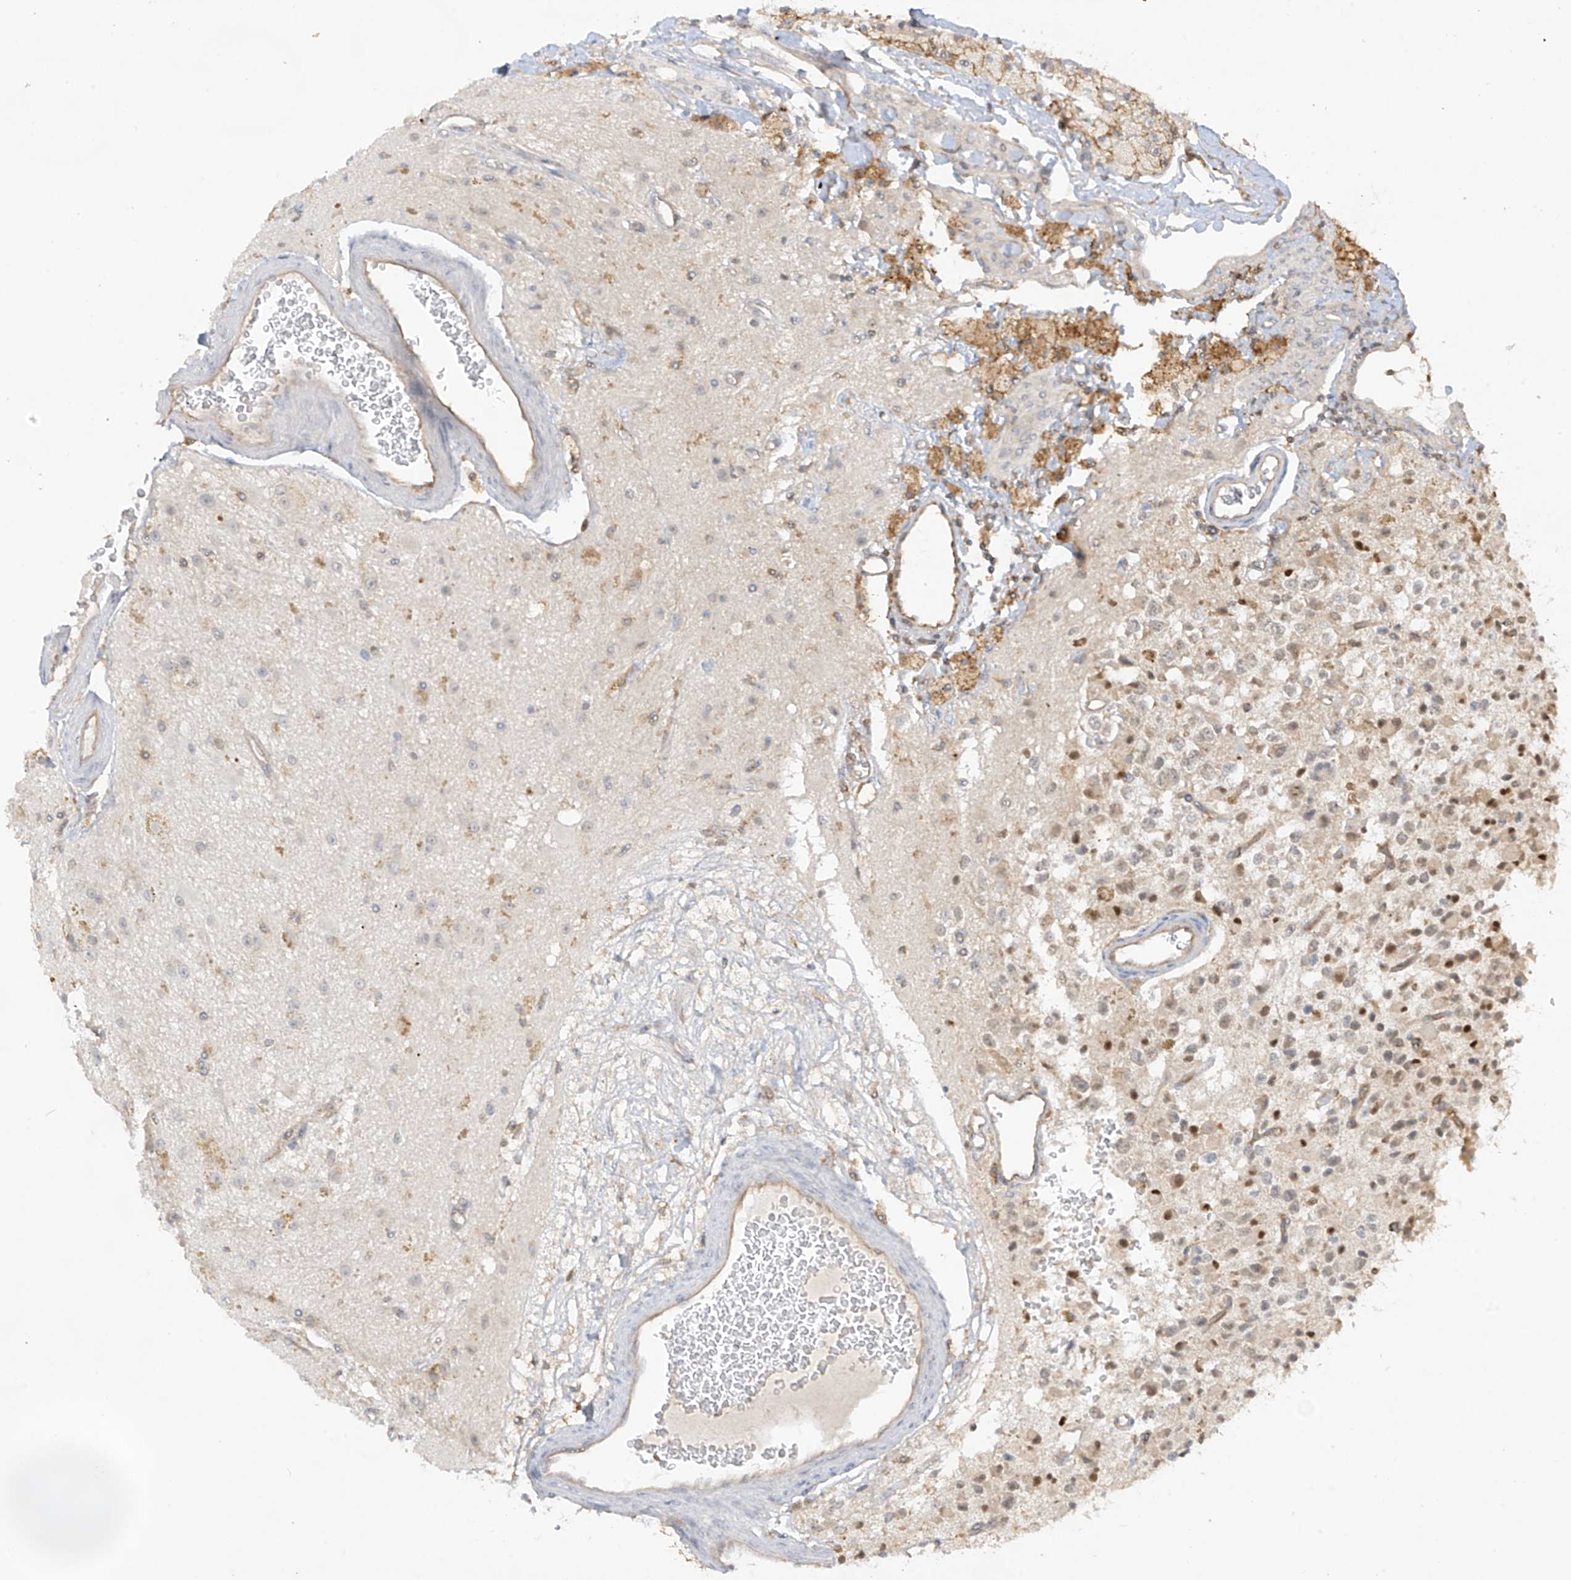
{"staining": {"intensity": "negative", "quantity": "none", "location": "none"}, "tissue": "glioma", "cell_type": "Tumor cells", "image_type": "cancer", "snomed": [{"axis": "morphology", "description": "Glioma, malignant, High grade"}, {"axis": "topography", "description": "Brain"}], "caption": "Image shows no protein staining in tumor cells of malignant high-grade glioma tissue.", "gene": "ANGEL2", "patient": {"sex": "male", "age": 34}}